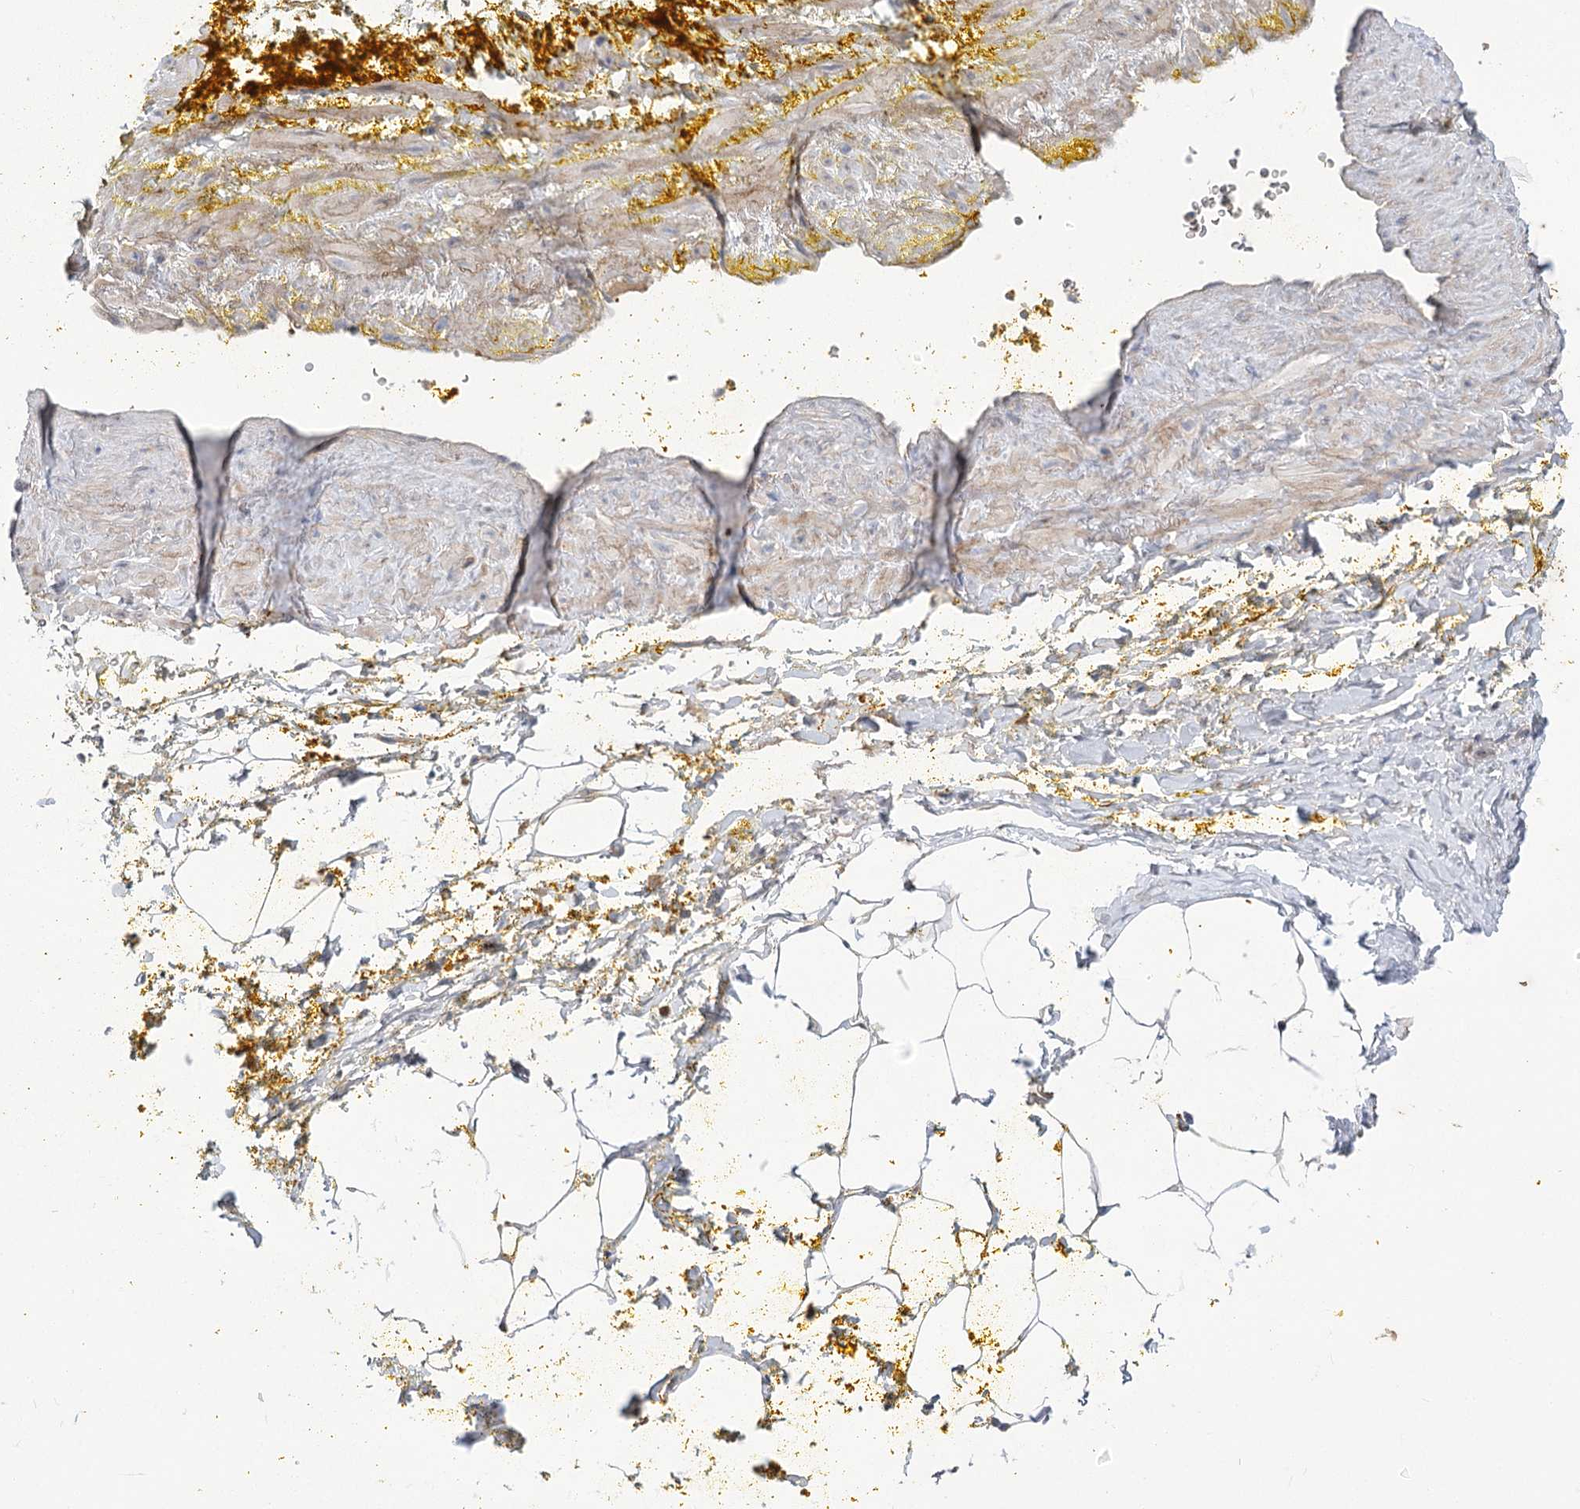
{"staining": {"intensity": "weak", "quantity": ">75%", "location": "cytoplasmic/membranous"}, "tissue": "adipose tissue", "cell_type": "Adipocytes", "image_type": "normal", "snomed": [{"axis": "morphology", "description": "Normal tissue, NOS"}, {"axis": "morphology", "description": "Adenocarcinoma, Low grade"}, {"axis": "topography", "description": "Prostate"}, {"axis": "topography", "description": "Peripheral nerve tissue"}], "caption": "Immunohistochemical staining of normal human adipose tissue exhibits >75% levels of weak cytoplasmic/membranous protein expression in approximately >75% of adipocytes. The protein of interest is stained brown, and the nuclei are stained in blue (DAB (3,3'-diaminobenzidine) IHC with brightfield microscopy, high magnification).", "gene": "TRUB1", "patient": {"sex": "male", "age": 63}}